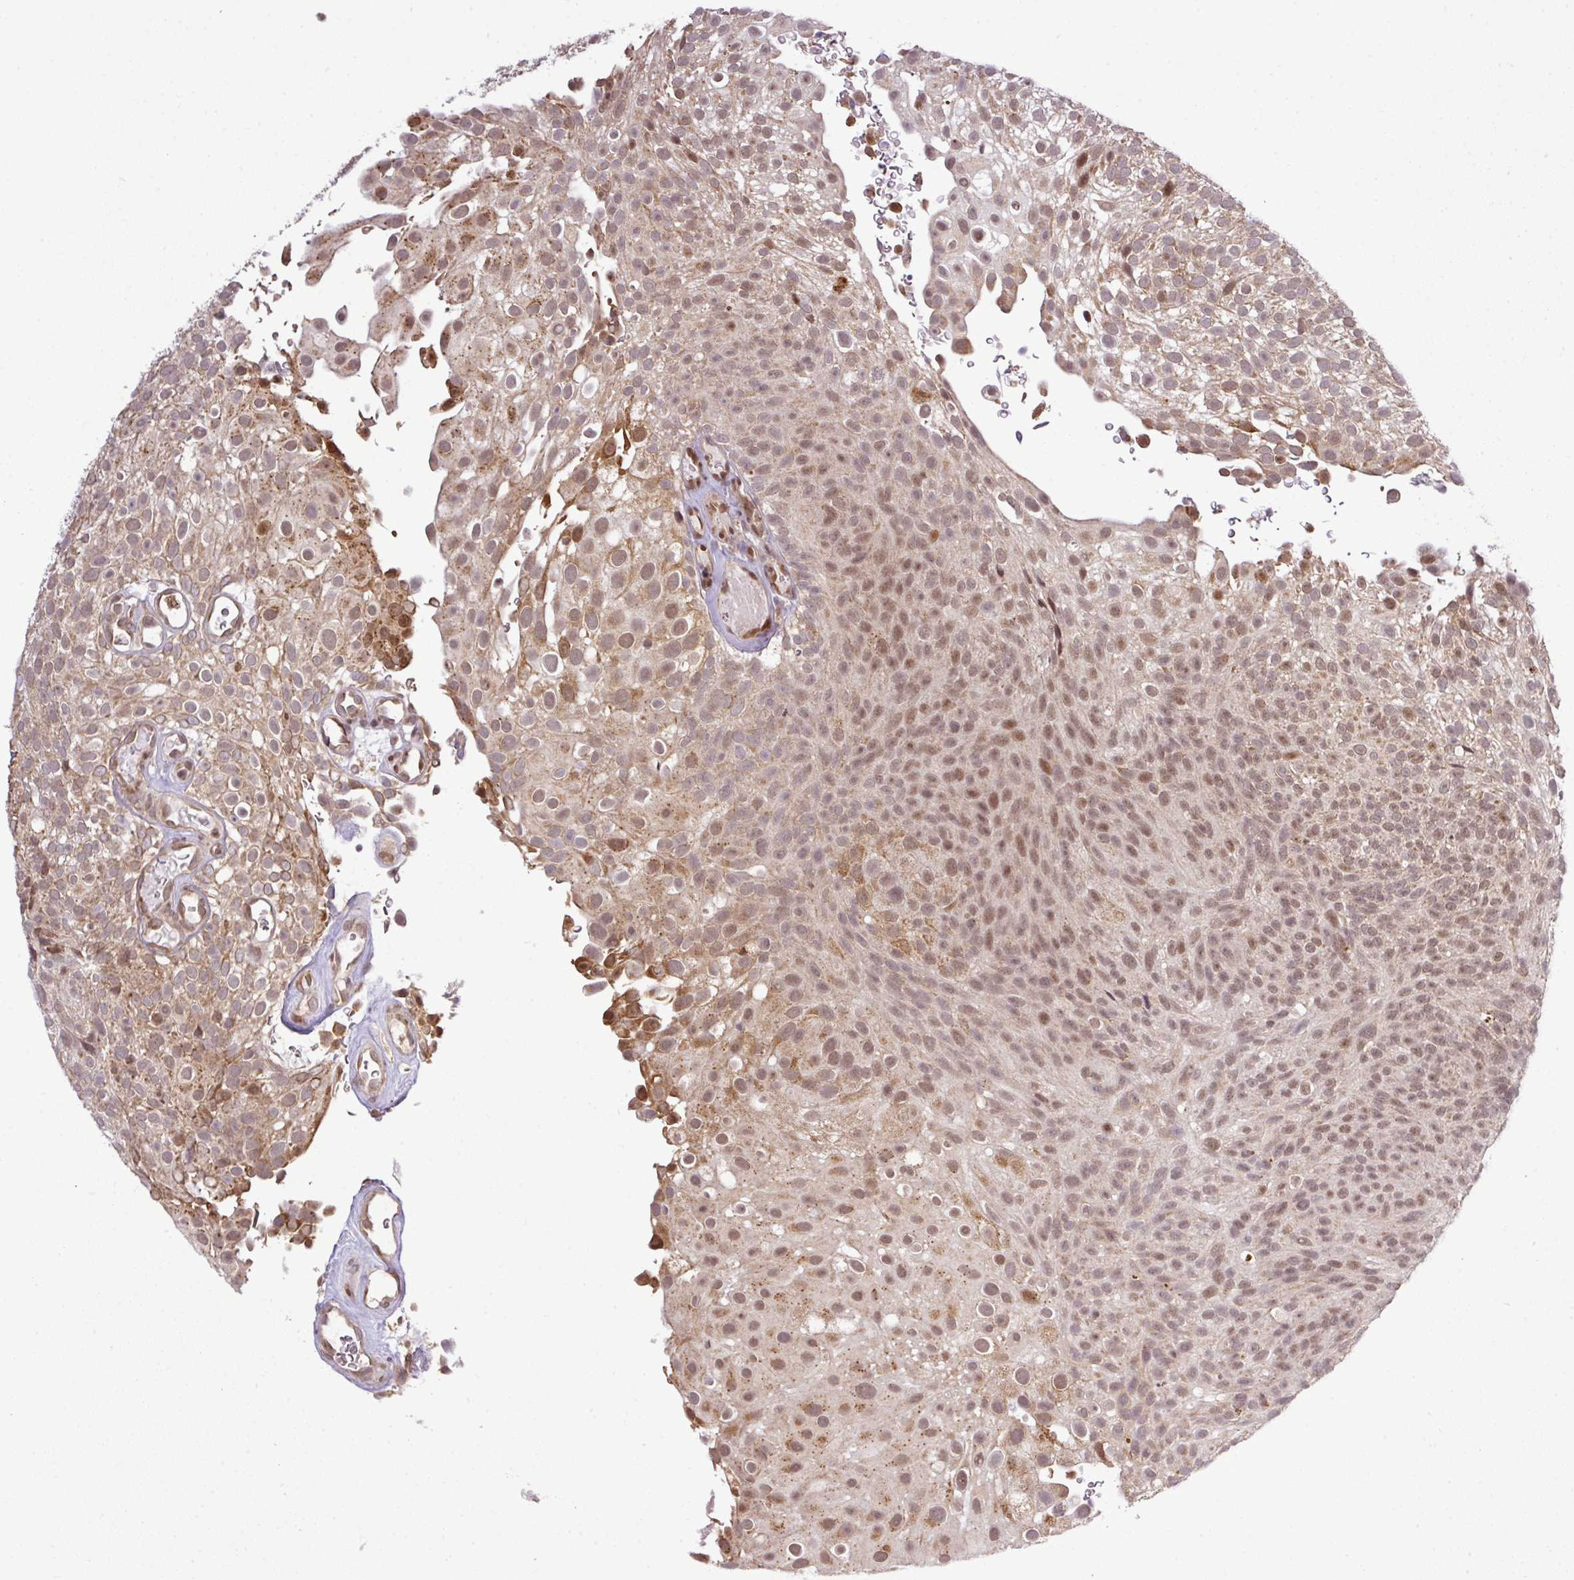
{"staining": {"intensity": "moderate", "quantity": ">75%", "location": "cytoplasmic/membranous,nuclear"}, "tissue": "urothelial cancer", "cell_type": "Tumor cells", "image_type": "cancer", "snomed": [{"axis": "morphology", "description": "Urothelial carcinoma, Low grade"}, {"axis": "topography", "description": "Urinary bladder"}], "caption": "Human urothelial cancer stained with a protein marker demonstrates moderate staining in tumor cells.", "gene": "SMCO4", "patient": {"sex": "male", "age": 78}}